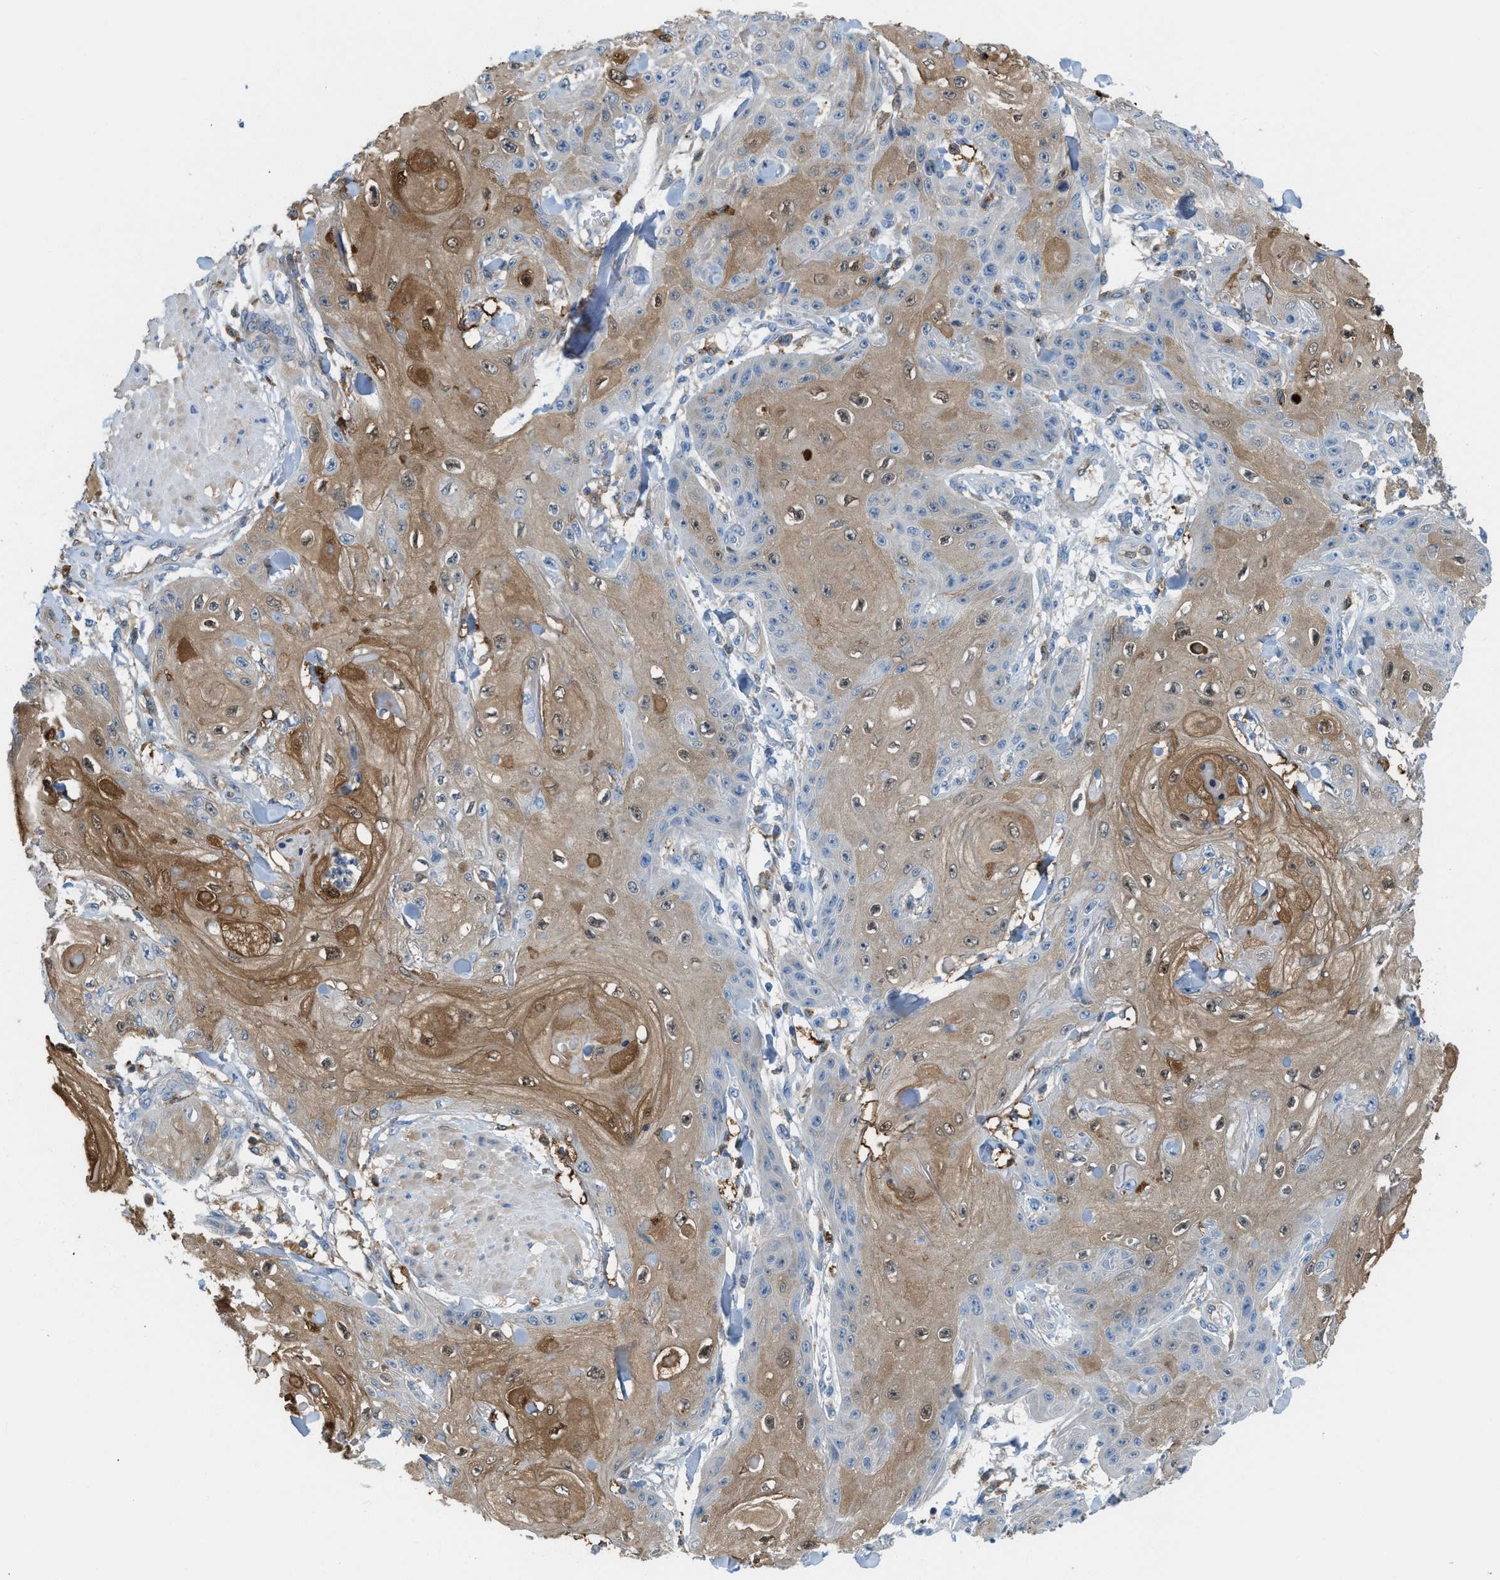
{"staining": {"intensity": "moderate", "quantity": "25%-75%", "location": "cytoplasmic/membranous,nuclear"}, "tissue": "skin cancer", "cell_type": "Tumor cells", "image_type": "cancer", "snomed": [{"axis": "morphology", "description": "Squamous cell carcinoma, NOS"}, {"axis": "topography", "description": "Skin"}], "caption": "Skin squamous cell carcinoma tissue displays moderate cytoplasmic/membranous and nuclear expression in about 25%-75% of tumor cells", "gene": "CSTB", "patient": {"sex": "male", "age": 74}}